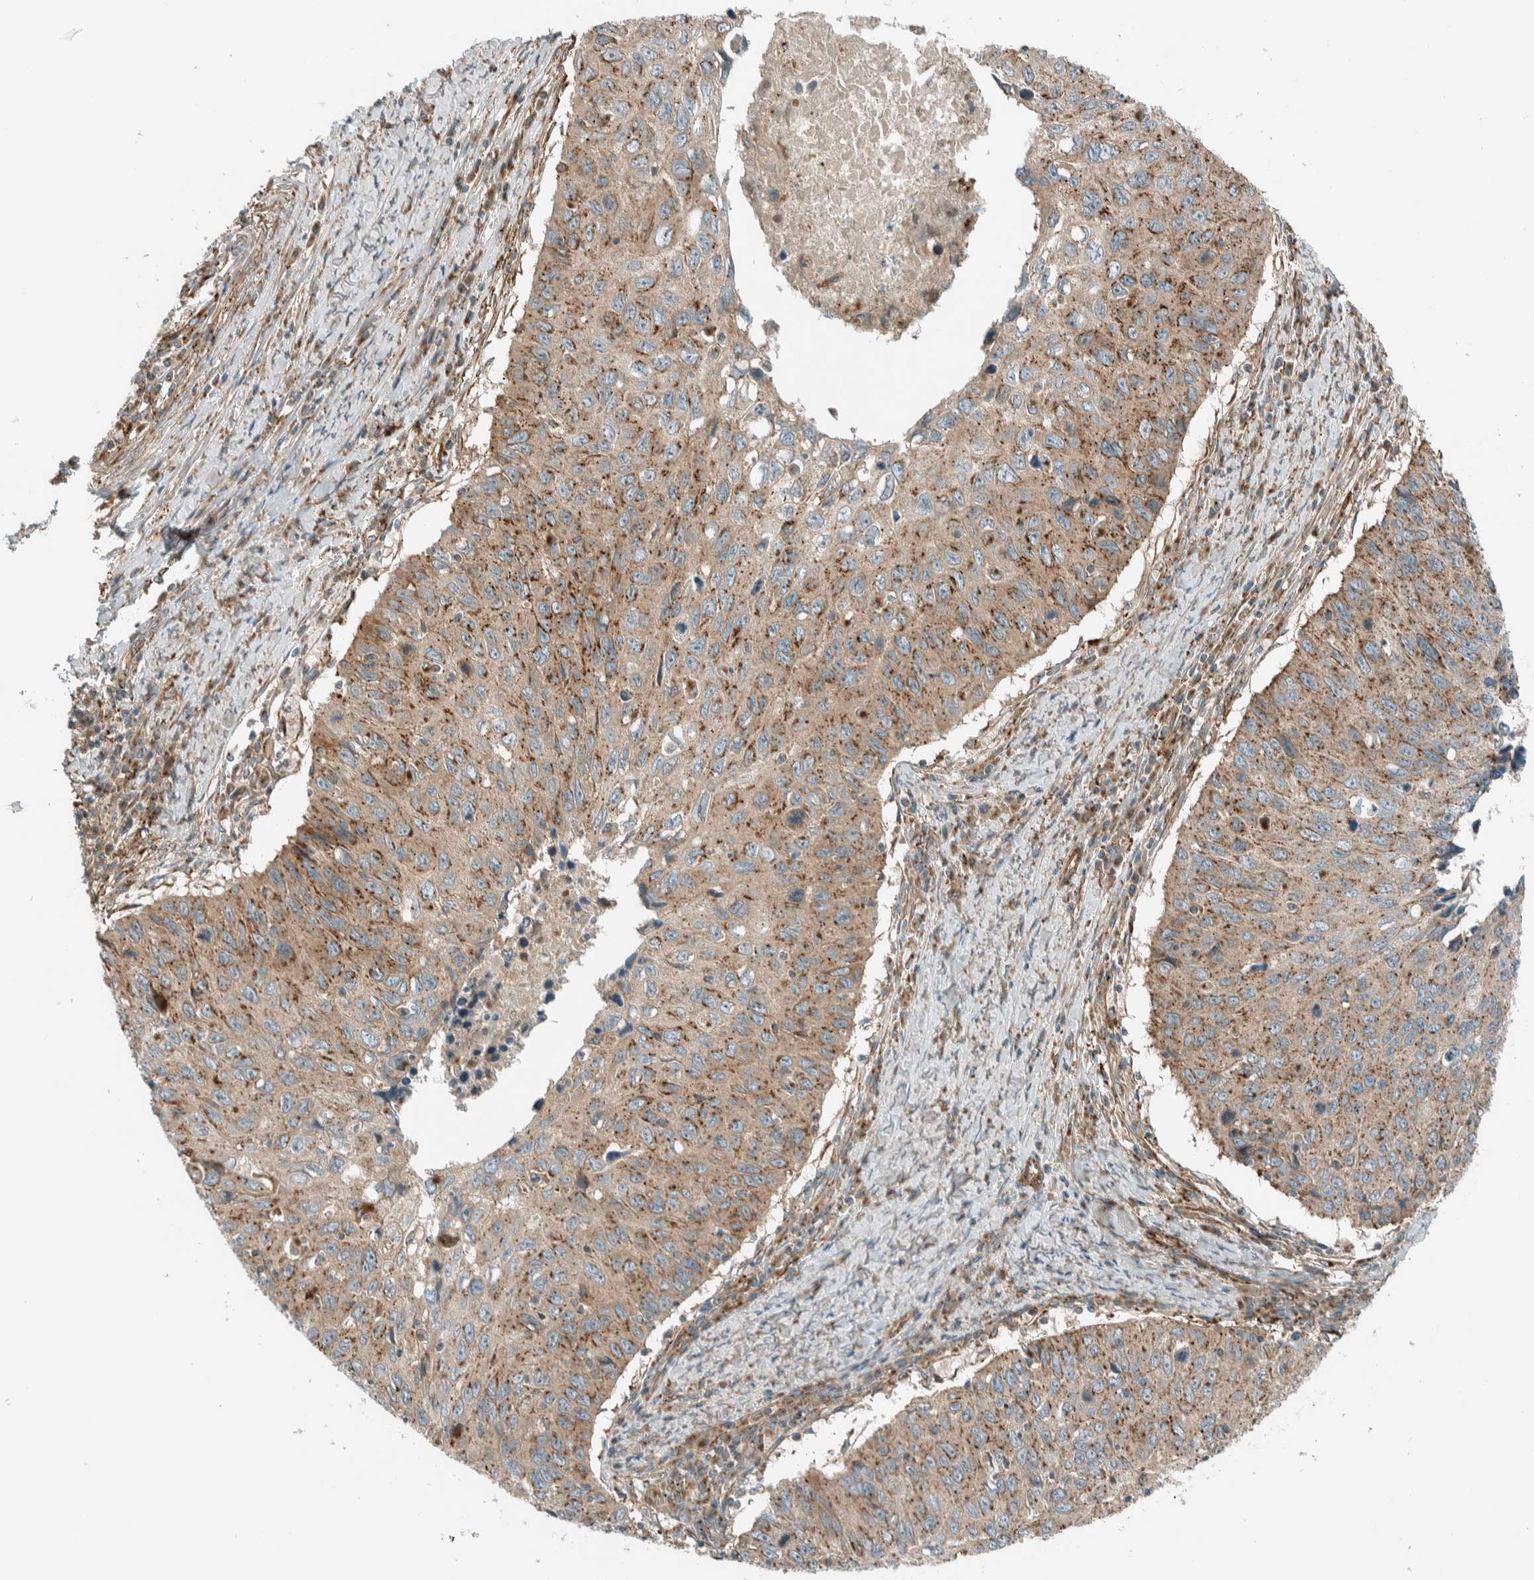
{"staining": {"intensity": "moderate", "quantity": ">75%", "location": "cytoplasmic/membranous"}, "tissue": "cervical cancer", "cell_type": "Tumor cells", "image_type": "cancer", "snomed": [{"axis": "morphology", "description": "Squamous cell carcinoma, NOS"}, {"axis": "topography", "description": "Cervix"}], "caption": "DAB immunohistochemical staining of cervical cancer (squamous cell carcinoma) displays moderate cytoplasmic/membranous protein staining in about >75% of tumor cells. (DAB IHC, brown staining for protein, blue staining for nuclei).", "gene": "EXOC7", "patient": {"sex": "female", "age": 53}}